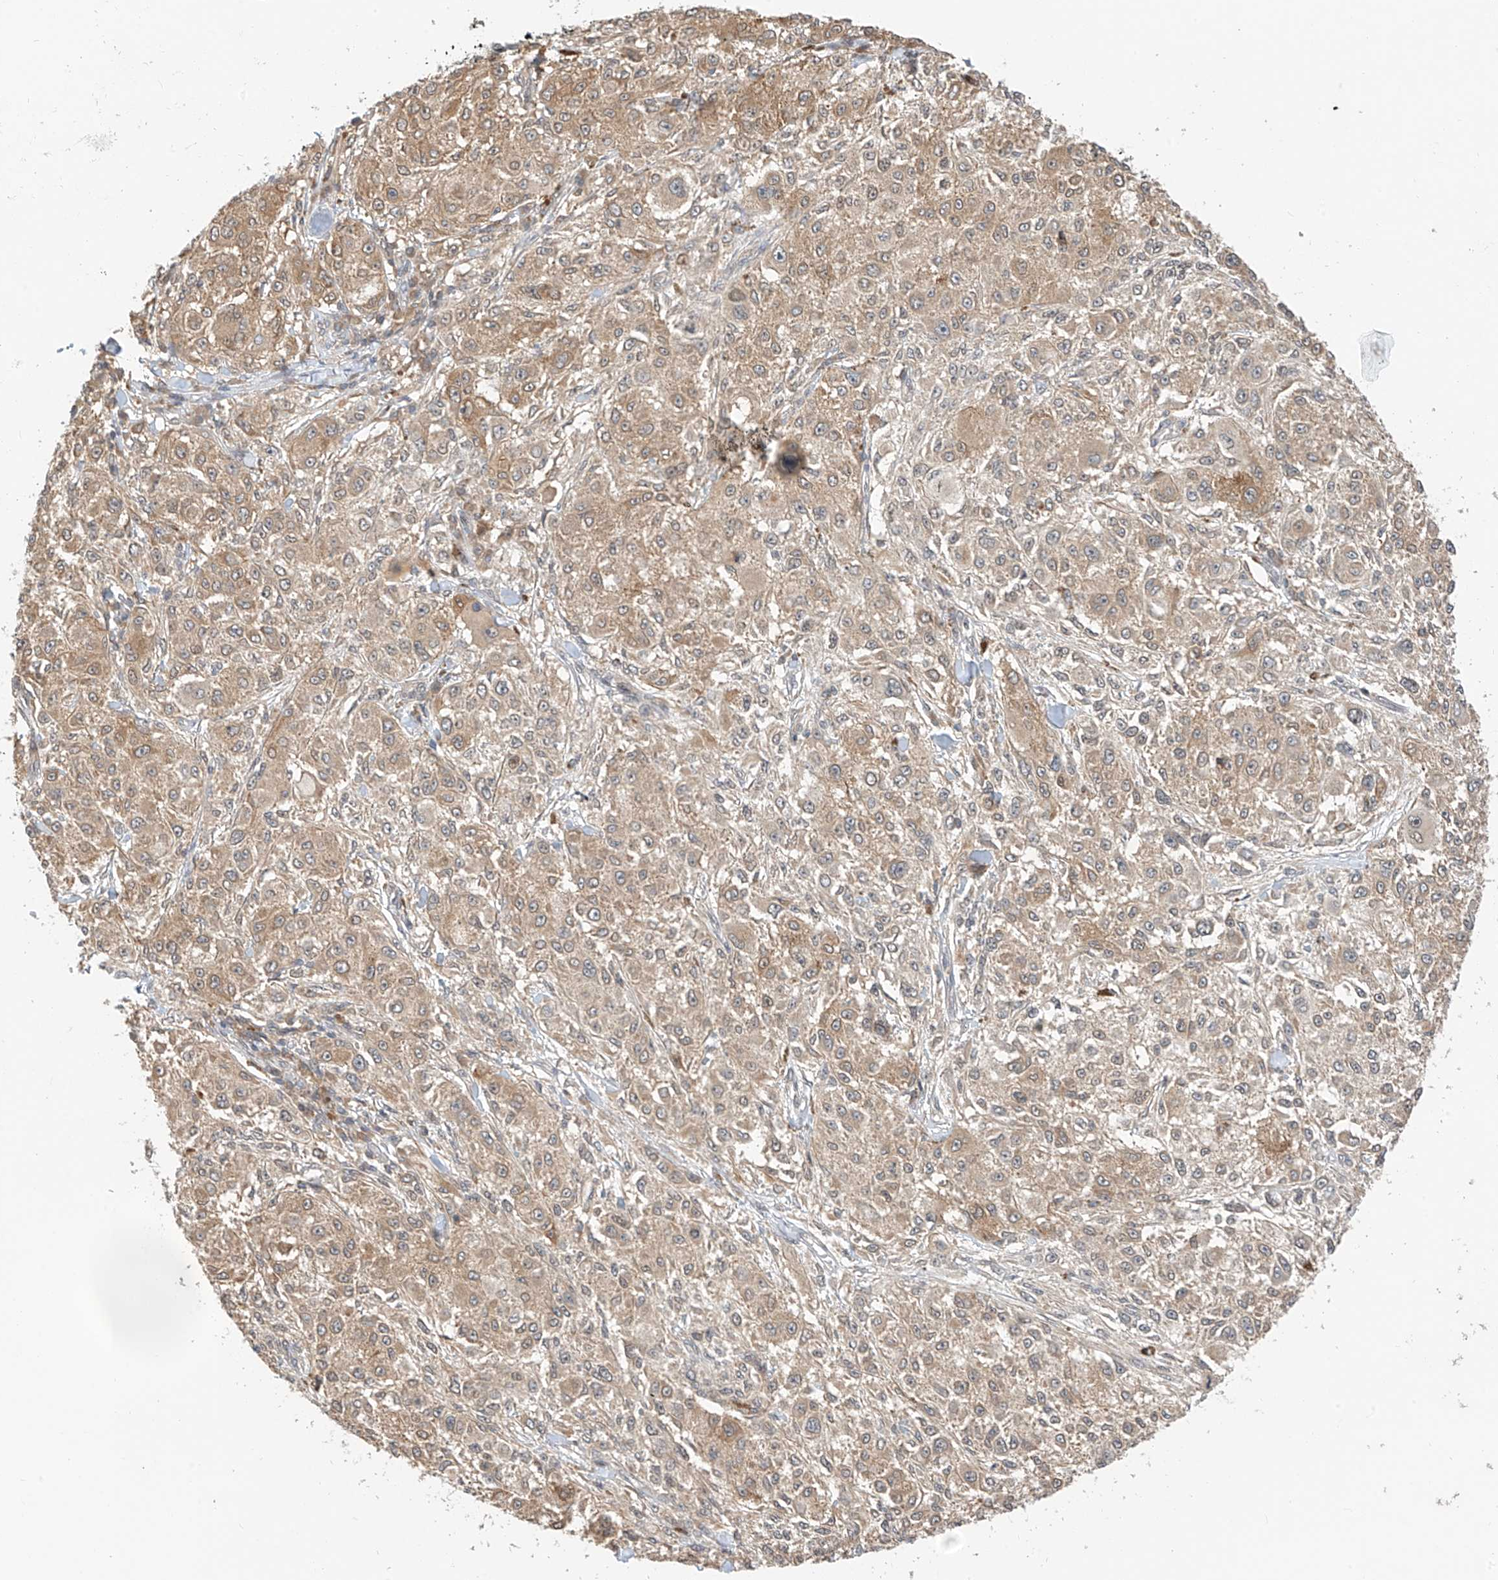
{"staining": {"intensity": "moderate", "quantity": ">75%", "location": "cytoplasmic/membranous"}, "tissue": "melanoma", "cell_type": "Tumor cells", "image_type": "cancer", "snomed": [{"axis": "morphology", "description": "Necrosis, NOS"}, {"axis": "morphology", "description": "Malignant melanoma, NOS"}, {"axis": "topography", "description": "Skin"}], "caption": "A photomicrograph showing moderate cytoplasmic/membranous positivity in approximately >75% of tumor cells in malignant melanoma, as visualized by brown immunohistochemical staining.", "gene": "PPA2", "patient": {"sex": "female", "age": 87}}